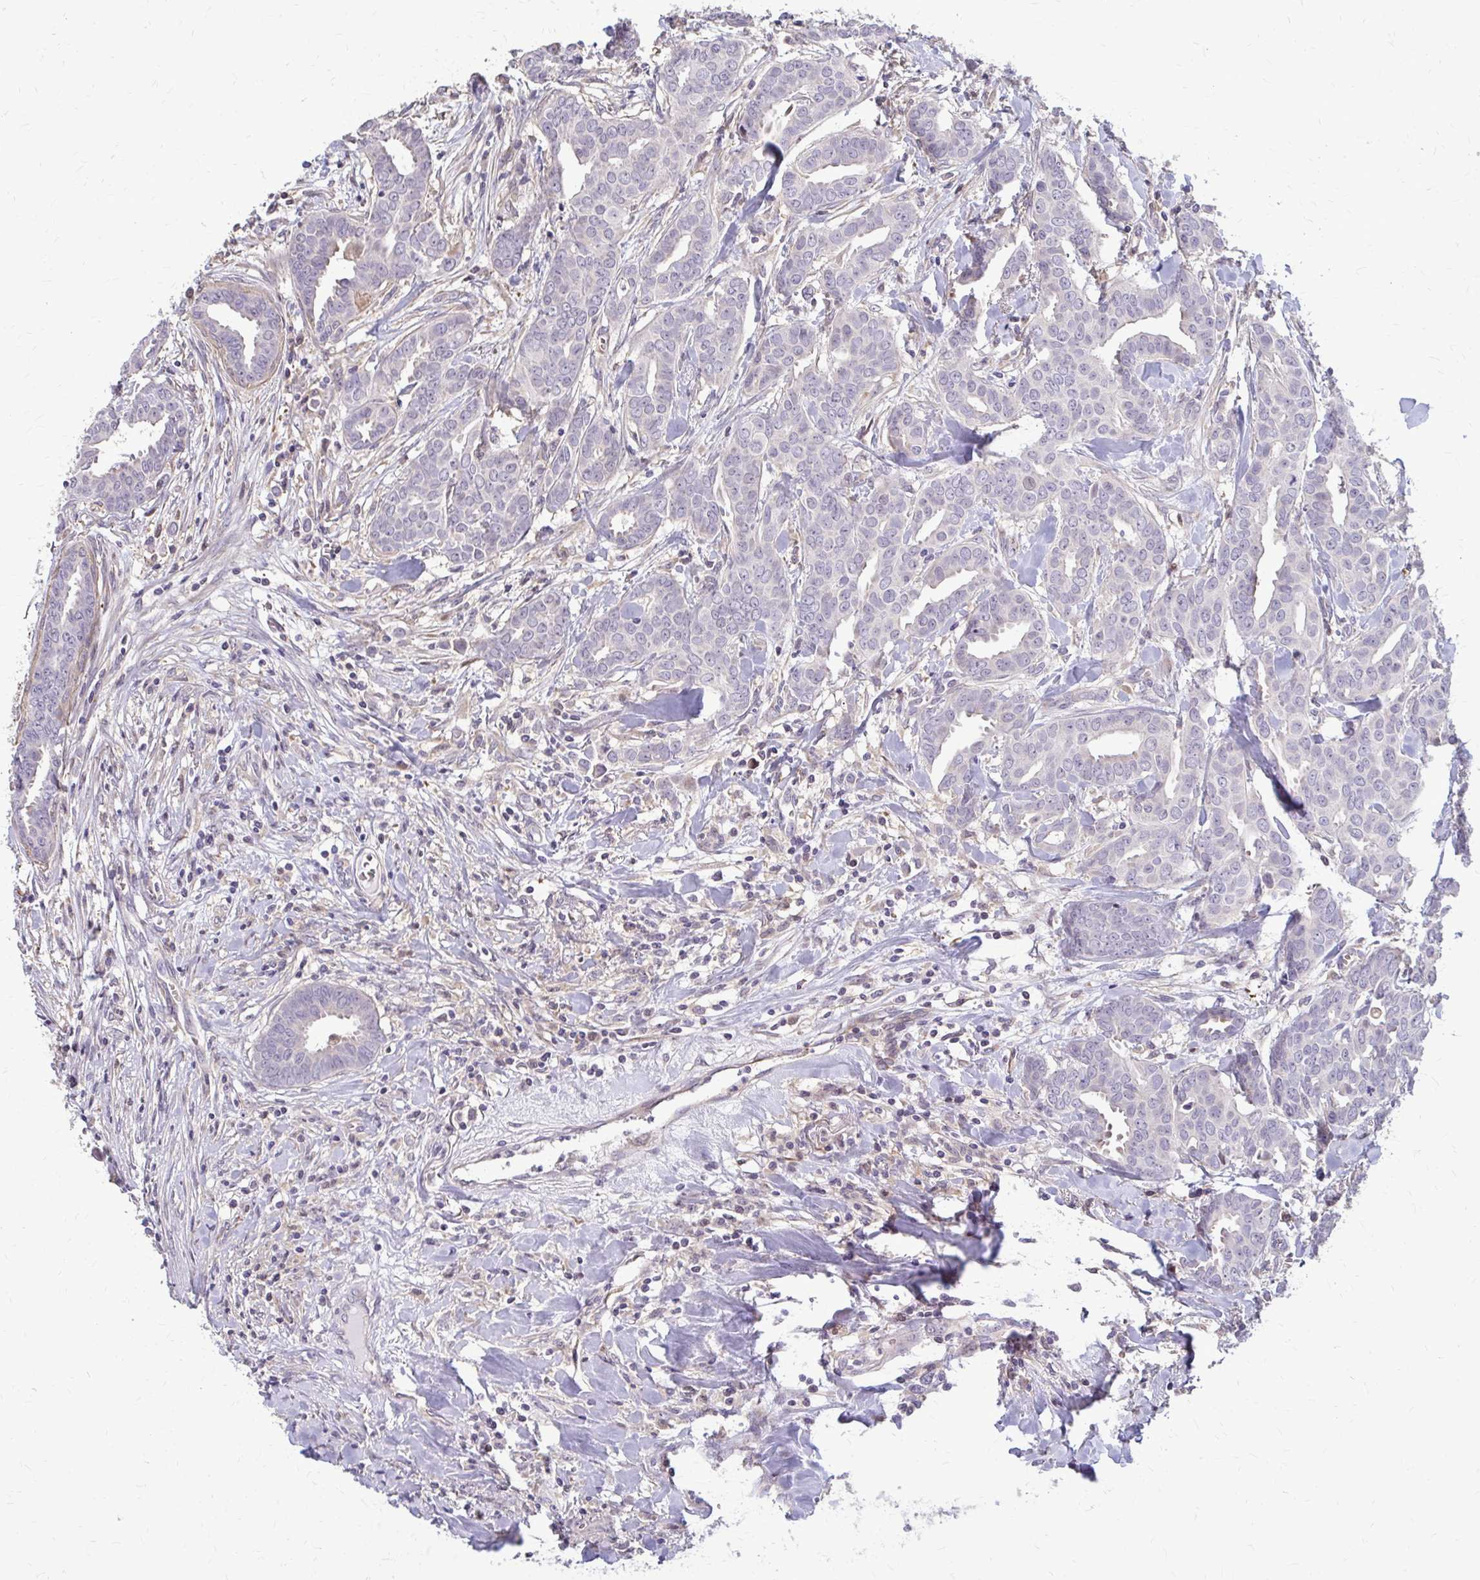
{"staining": {"intensity": "moderate", "quantity": "<25%", "location": "cytoplasmic/membranous"}, "tissue": "breast cancer", "cell_type": "Tumor cells", "image_type": "cancer", "snomed": [{"axis": "morphology", "description": "Duct carcinoma"}, {"axis": "topography", "description": "Breast"}], "caption": "Immunohistochemistry histopathology image of neoplastic tissue: breast infiltrating ductal carcinoma stained using immunohistochemistry (IHC) reveals low levels of moderate protein expression localized specifically in the cytoplasmic/membranous of tumor cells, appearing as a cytoplasmic/membranous brown color.", "gene": "ZNF34", "patient": {"sex": "female", "age": 45}}